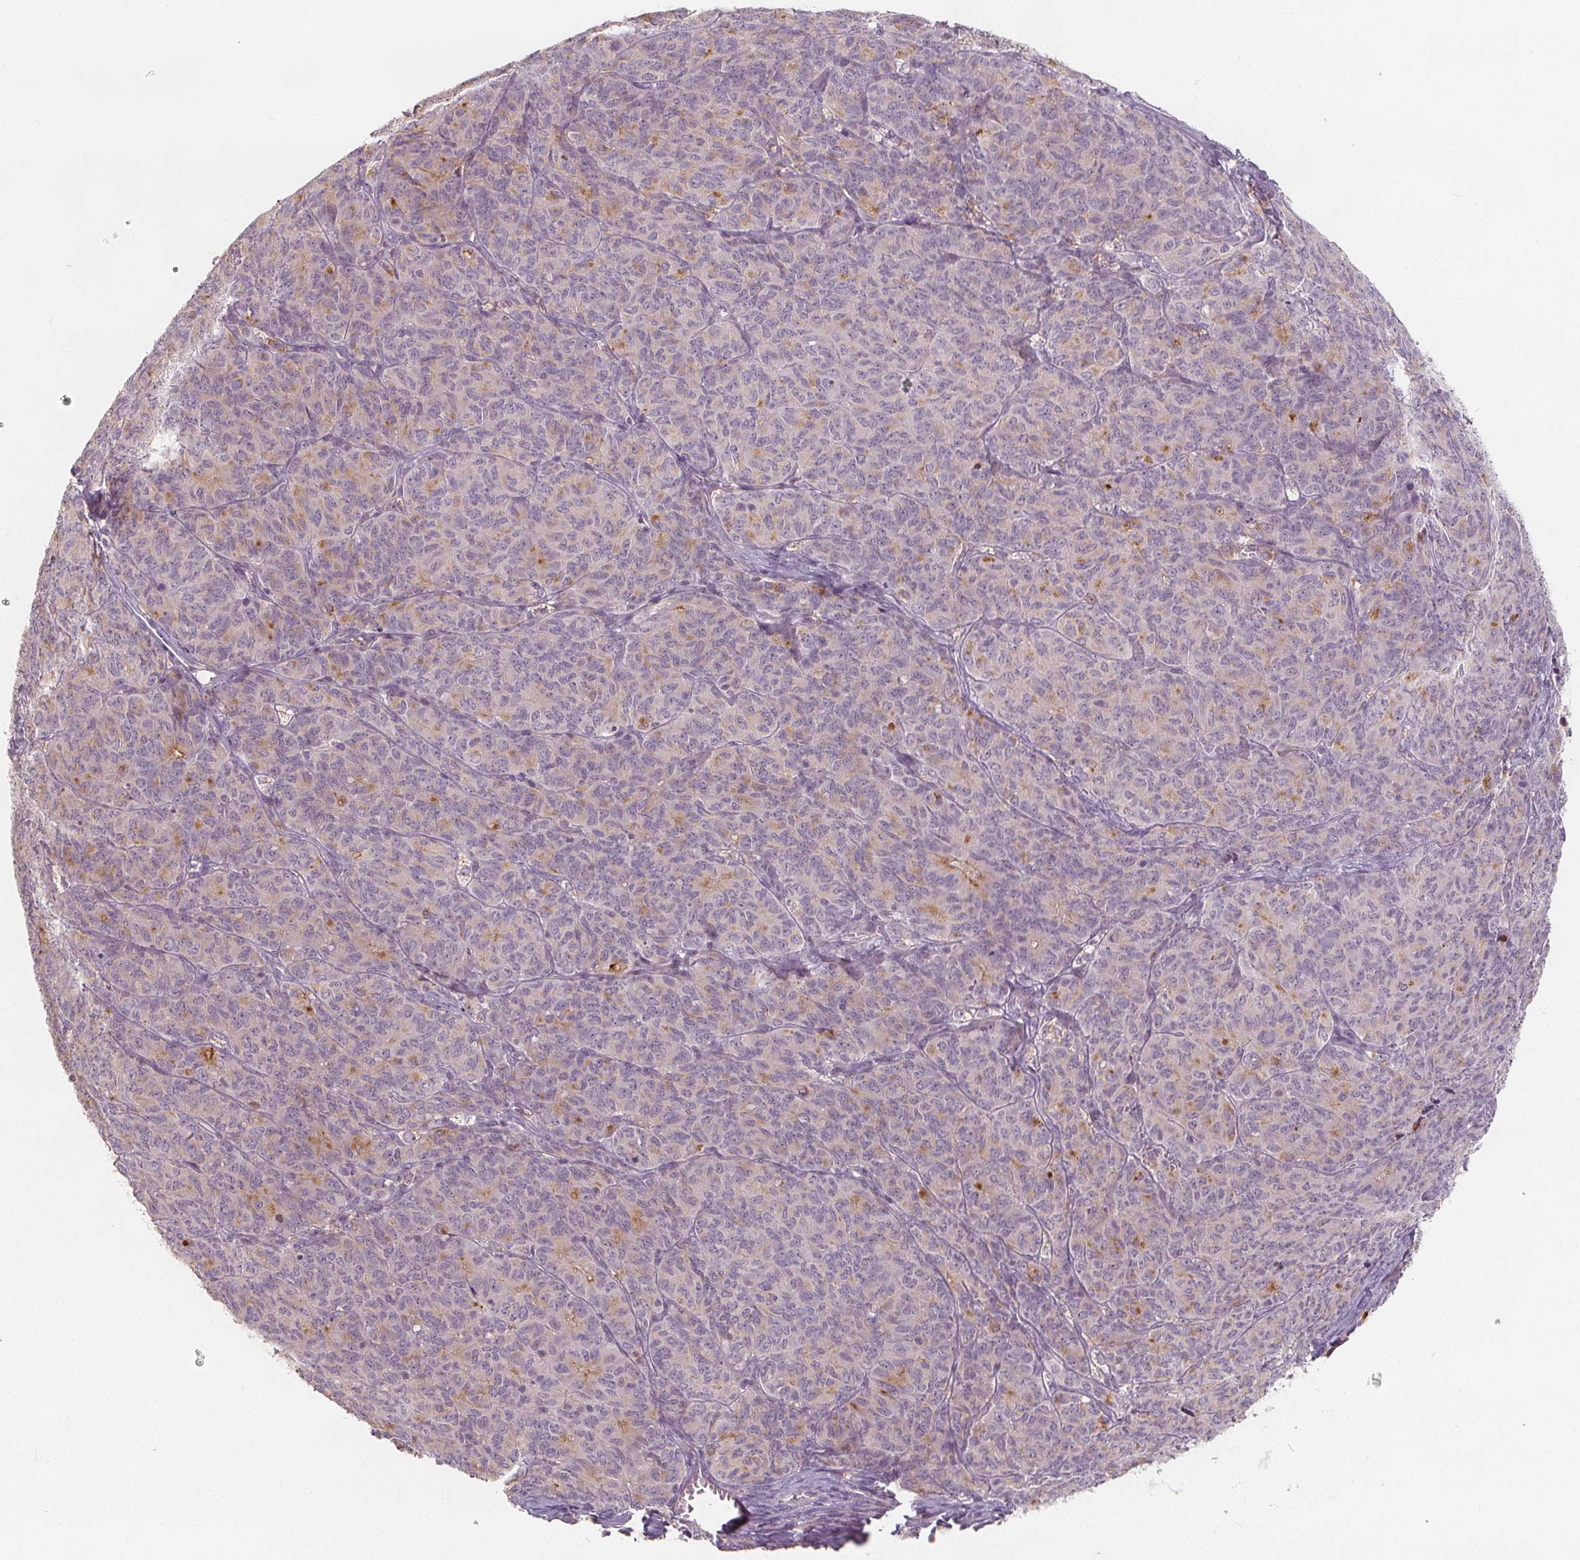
{"staining": {"intensity": "weak", "quantity": "<25%", "location": "cytoplasmic/membranous"}, "tissue": "ovarian cancer", "cell_type": "Tumor cells", "image_type": "cancer", "snomed": [{"axis": "morphology", "description": "Carcinoma, endometroid"}, {"axis": "topography", "description": "Ovary"}], "caption": "Tumor cells are negative for brown protein staining in endometroid carcinoma (ovarian).", "gene": "DRC3", "patient": {"sex": "female", "age": 80}}